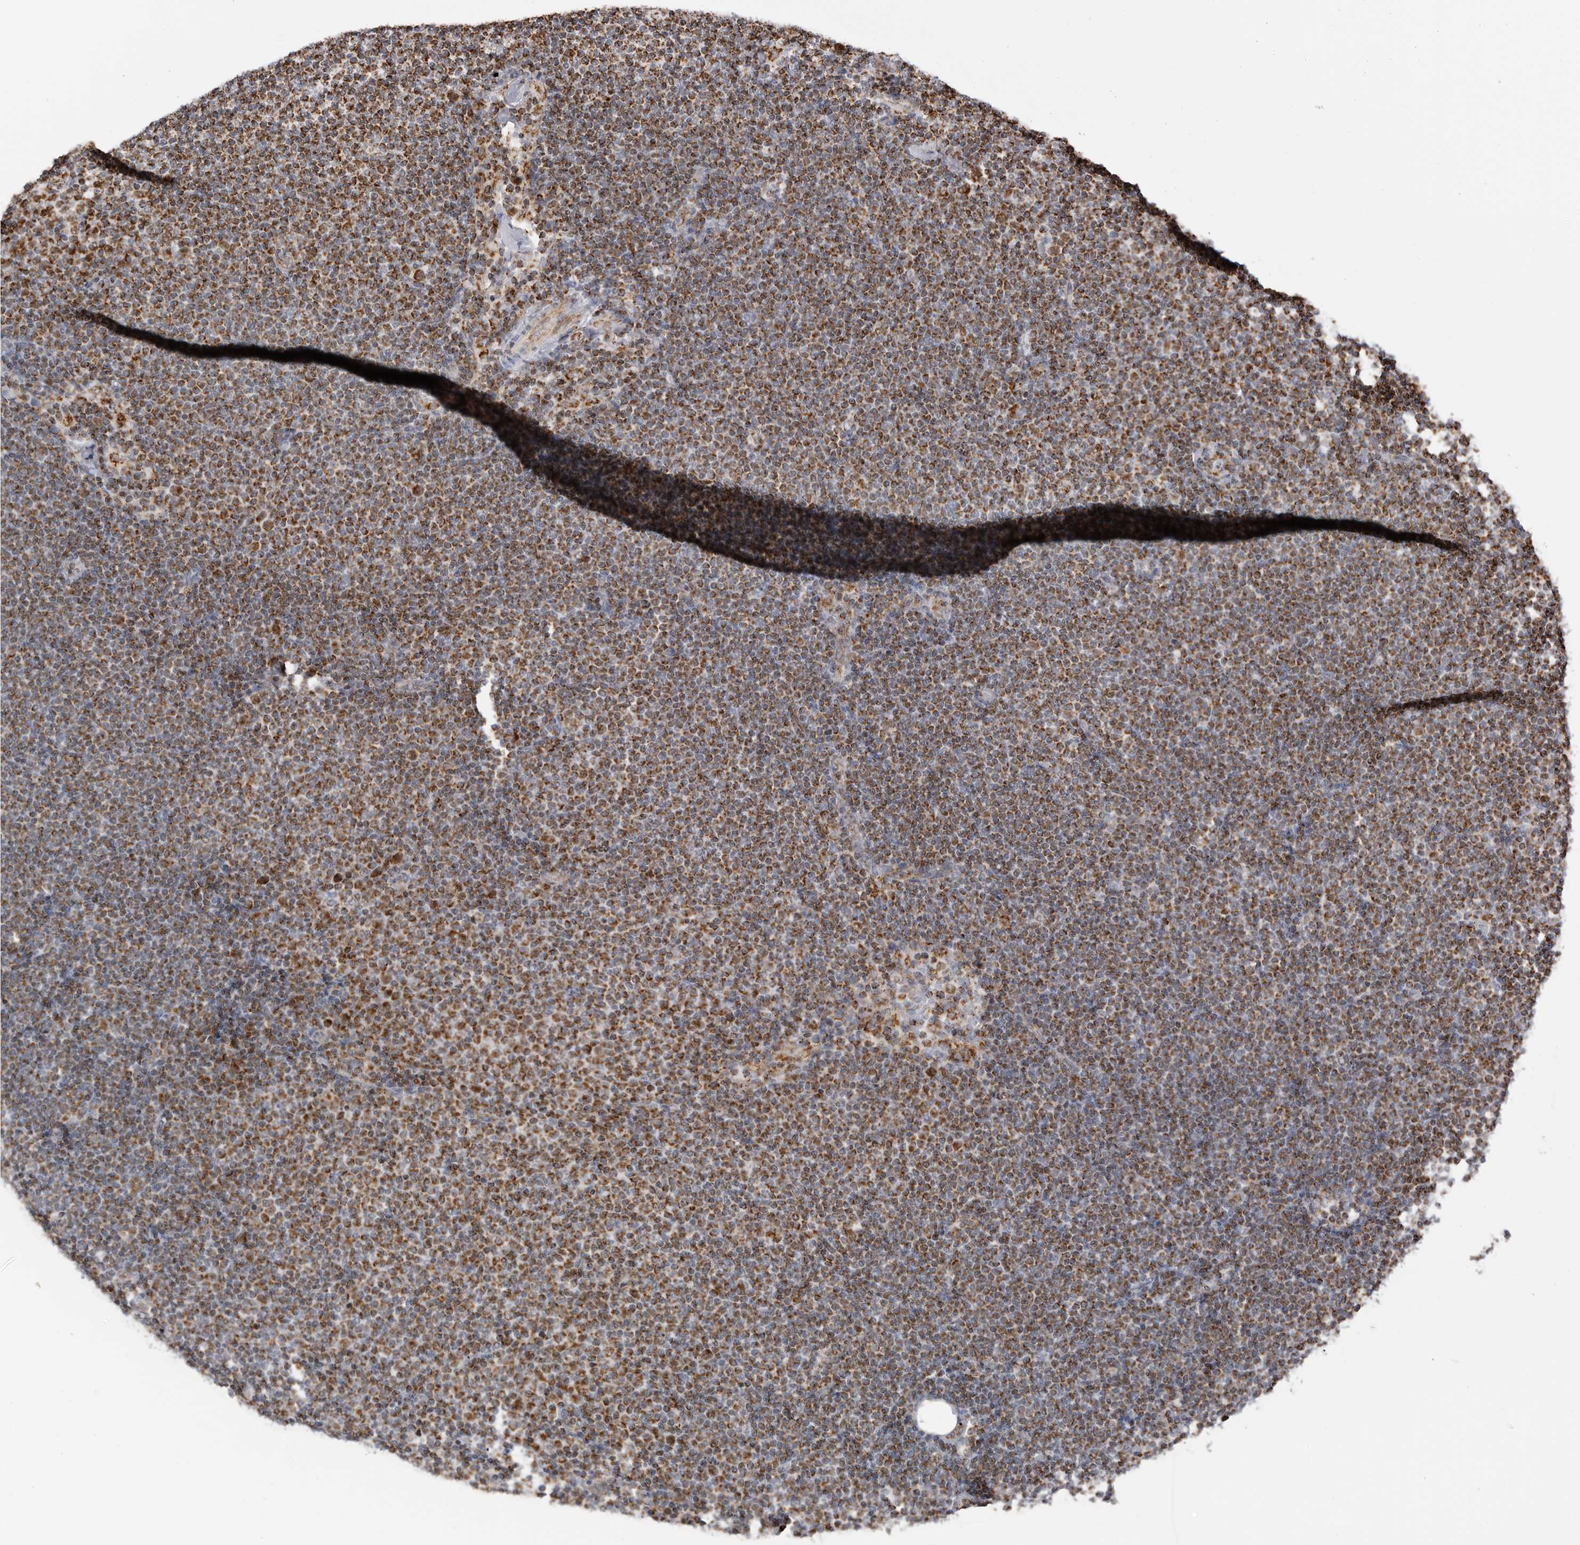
{"staining": {"intensity": "strong", "quantity": ">75%", "location": "cytoplasmic/membranous"}, "tissue": "lymphoma", "cell_type": "Tumor cells", "image_type": "cancer", "snomed": [{"axis": "morphology", "description": "Malignant lymphoma, non-Hodgkin's type, Low grade"}, {"axis": "topography", "description": "Lymph node"}], "caption": "There is high levels of strong cytoplasmic/membranous expression in tumor cells of malignant lymphoma, non-Hodgkin's type (low-grade), as demonstrated by immunohistochemical staining (brown color).", "gene": "COX5A", "patient": {"sex": "female", "age": 53}}